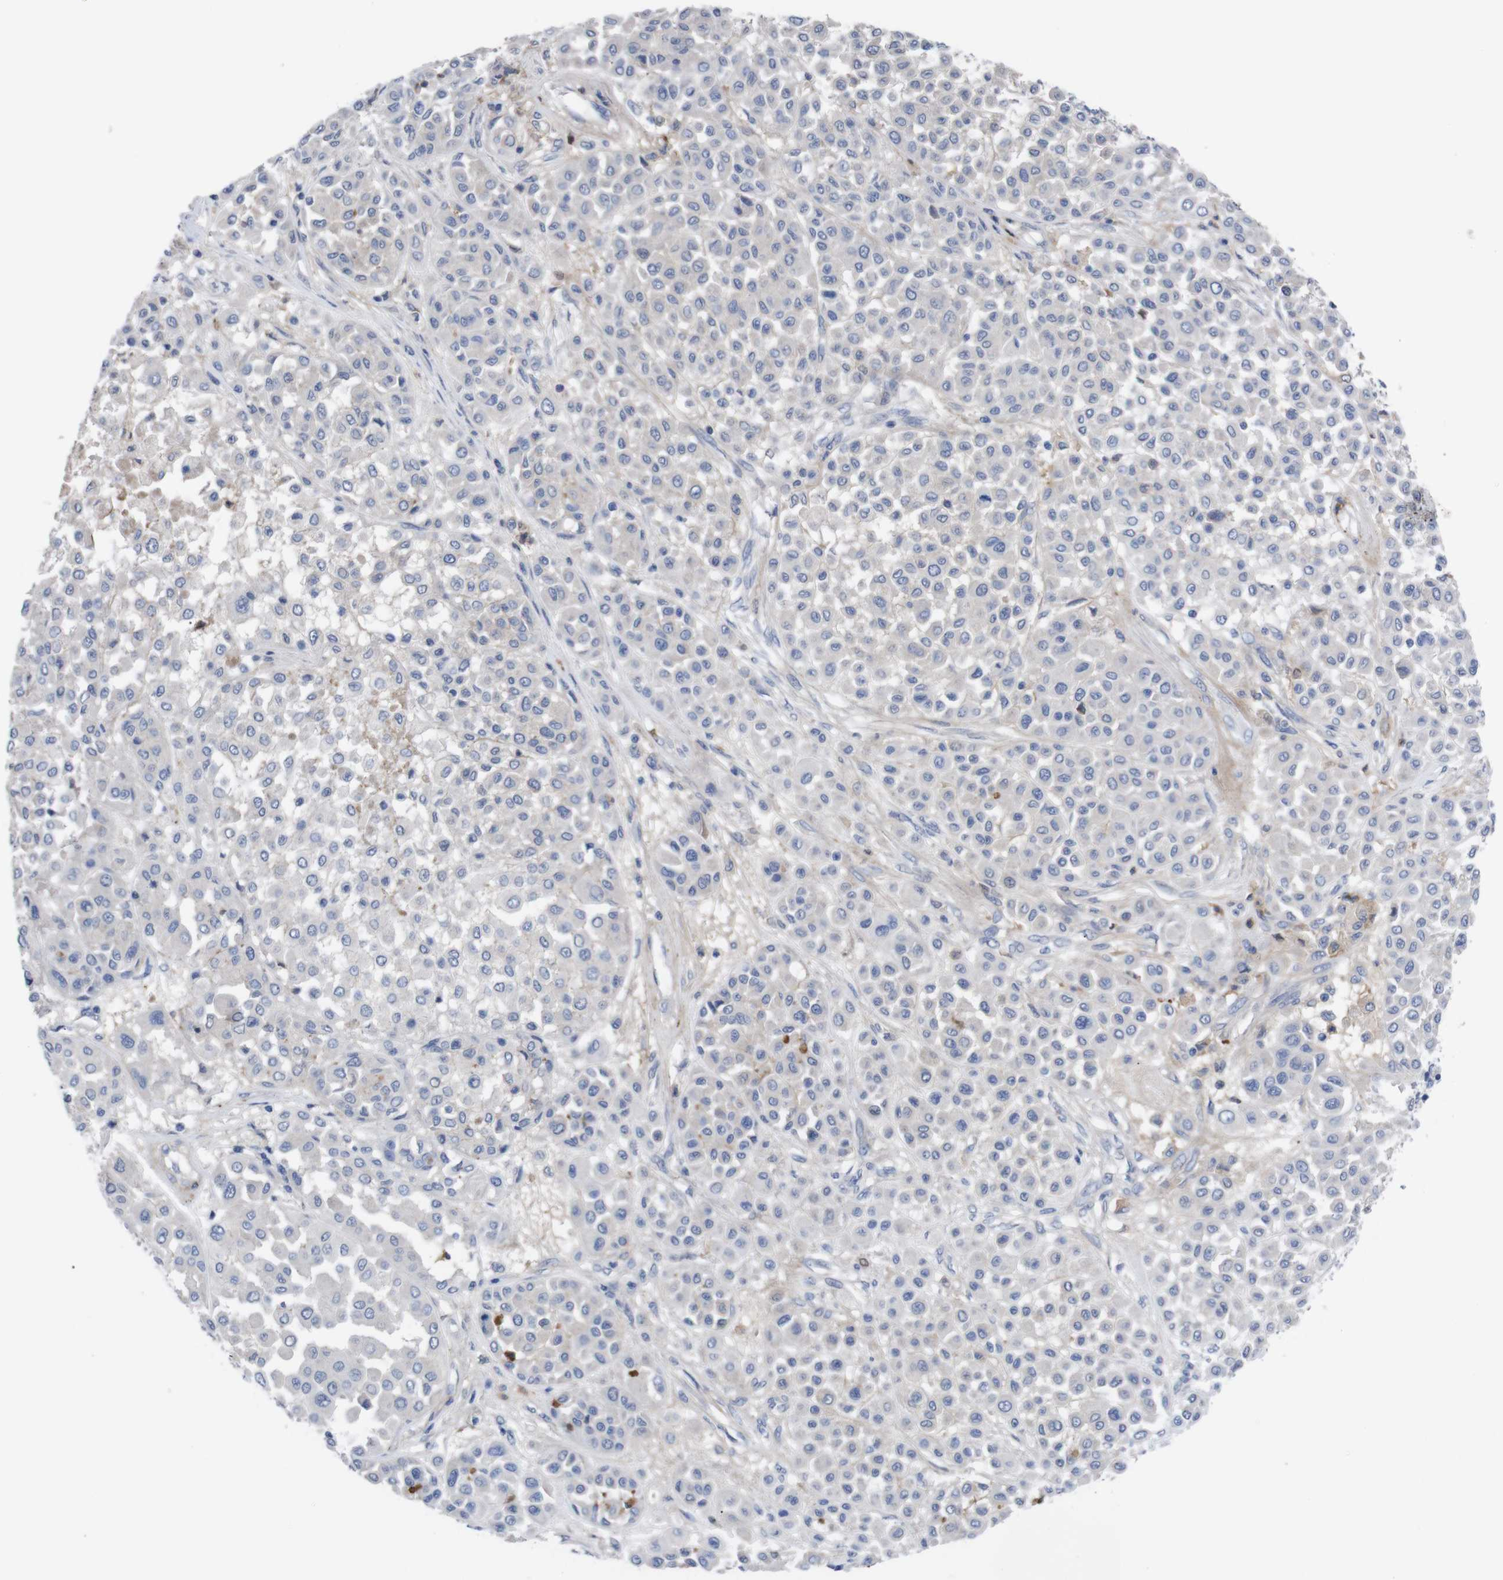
{"staining": {"intensity": "negative", "quantity": "none", "location": "none"}, "tissue": "melanoma", "cell_type": "Tumor cells", "image_type": "cancer", "snomed": [{"axis": "morphology", "description": "Malignant melanoma, Metastatic site"}, {"axis": "topography", "description": "Soft tissue"}], "caption": "This photomicrograph is of melanoma stained with immunohistochemistry to label a protein in brown with the nuclei are counter-stained blue. There is no positivity in tumor cells. (DAB (3,3'-diaminobenzidine) immunohistochemistry with hematoxylin counter stain).", "gene": "C5AR1", "patient": {"sex": "male", "age": 41}}